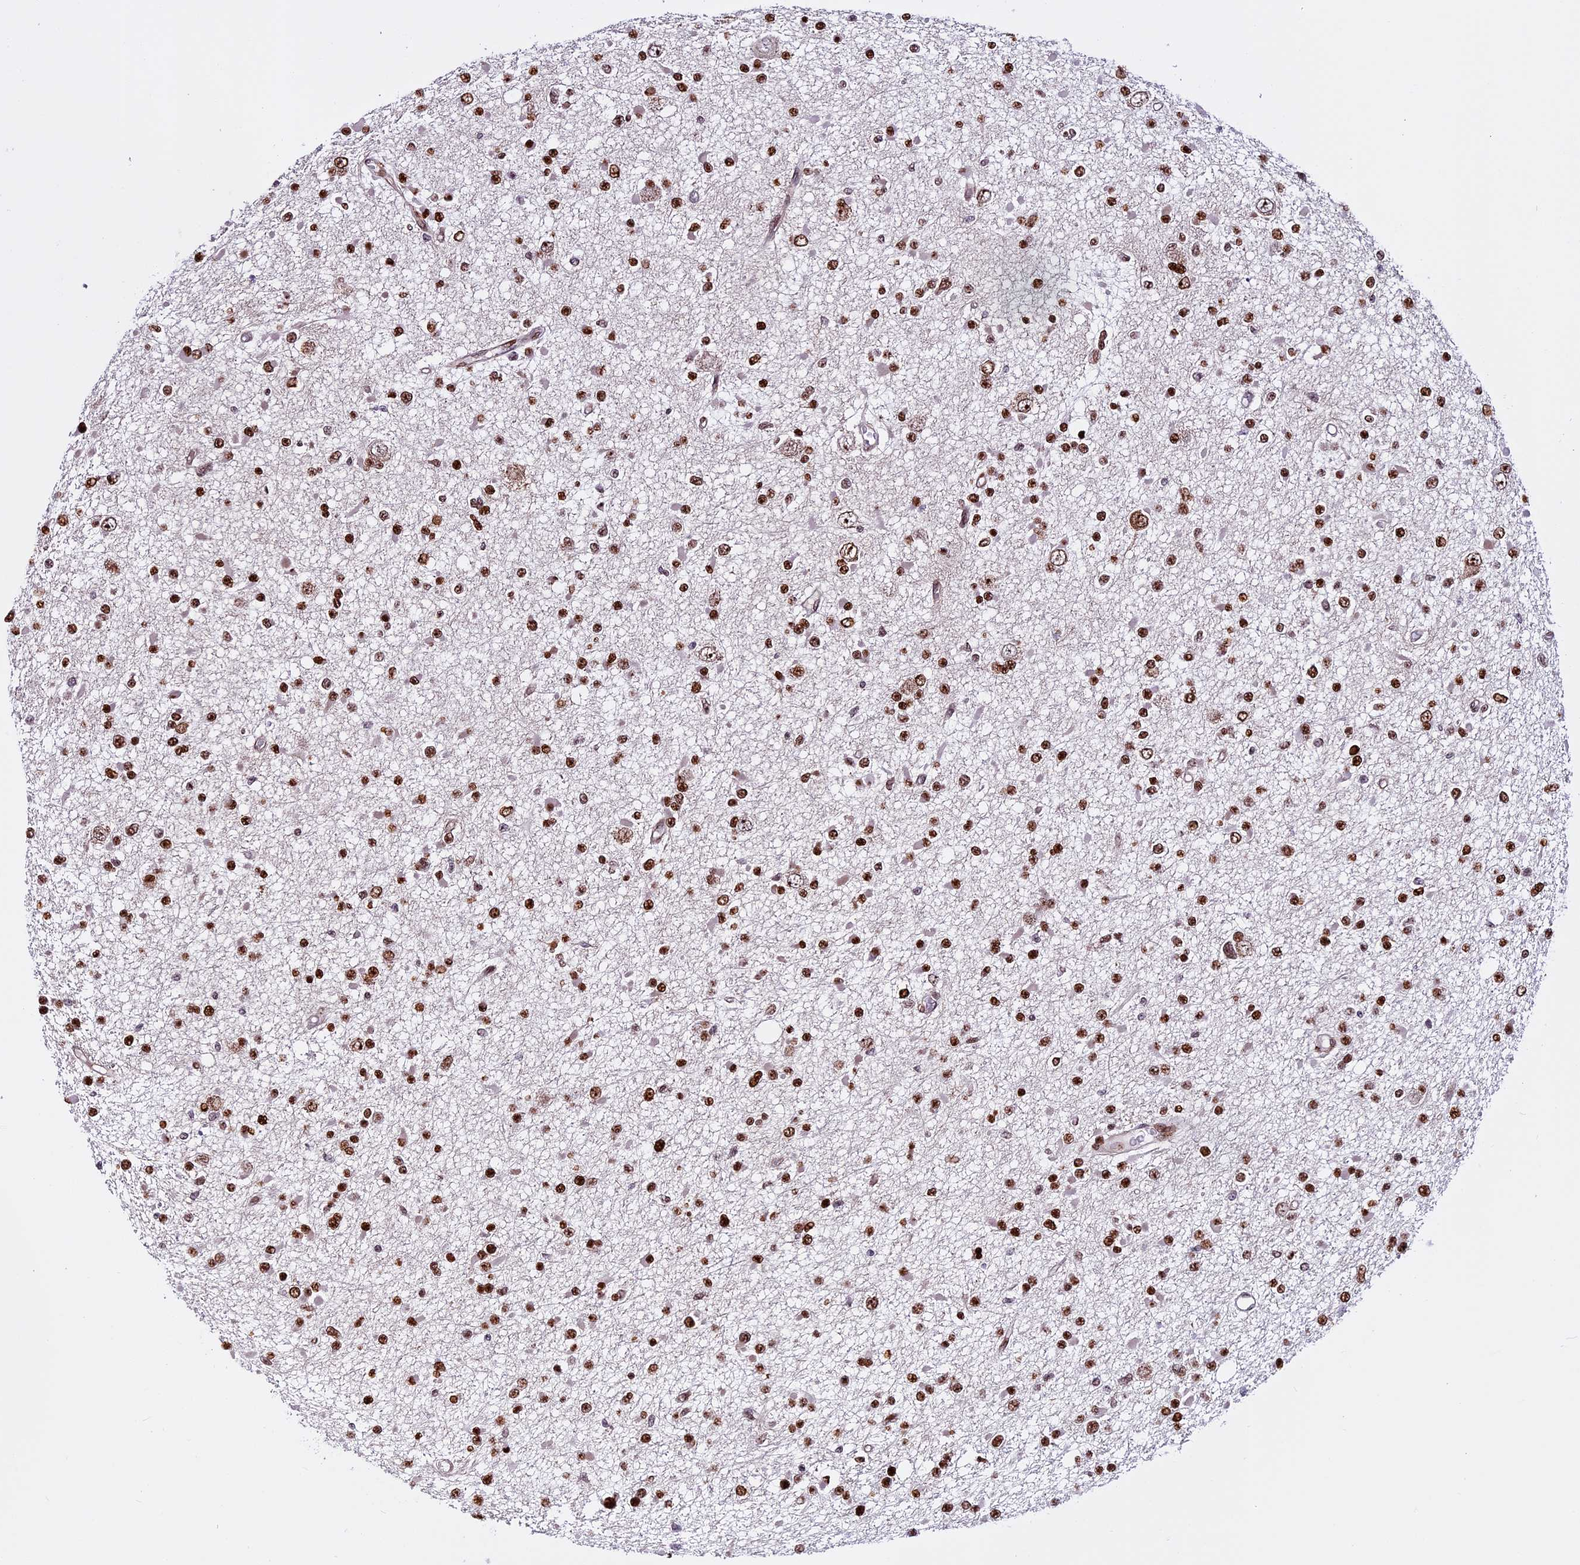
{"staining": {"intensity": "moderate", "quantity": ">75%", "location": "nuclear"}, "tissue": "glioma", "cell_type": "Tumor cells", "image_type": "cancer", "snomed": [{"axis": "morphology", "description": "Glioma, malignant, Low grade"}, {"axis": "topography", "description": "Brain"}], "caption": "IHC staining of glioma, which exhibits medium levels of moderate nuclear positivity in approximately >75% of tumor cells indicating moderate nuclear protein staining. The staining was performed using DAB (brown) for protein detection and nuclei were counterstained in hematoxylin (blue).", "gene": "RINL", "patient": {"sex": "female", "age": 22}}